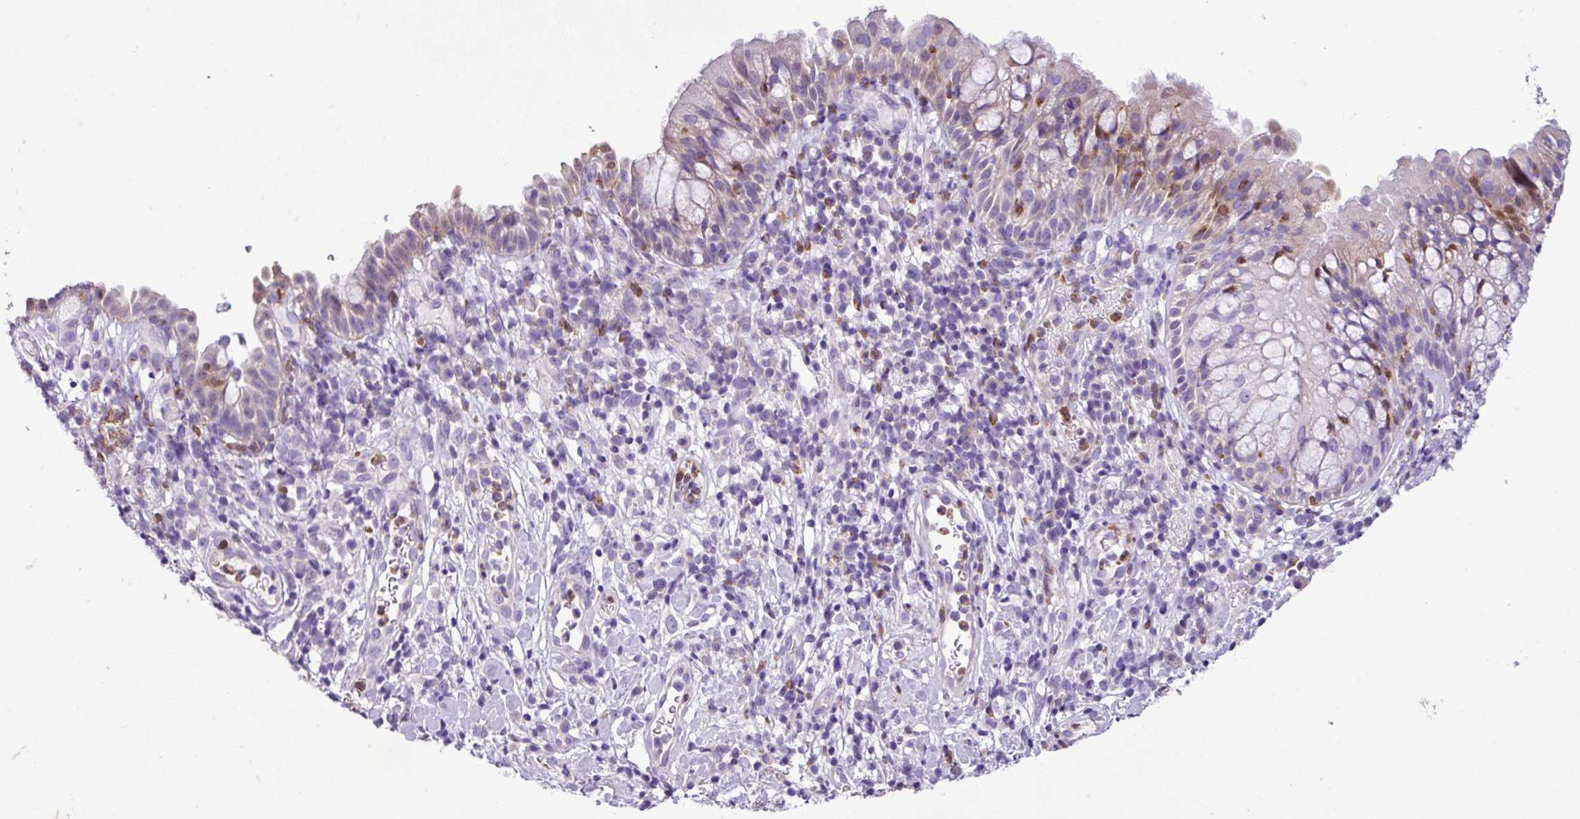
{"staining": {"intensity": "weak", "quantity": "<25%", "location": "cytoplasmic/membranous"}, "tissue": "nasopharynx", "cell_type": "Respiratory epithelial cells", "image_type": "normal", "snomed": [{"axis": "morphology", "description": "Normal tissue, NOS"}, {"axis": "topography", "description": "Nasopharynx"}], "caption": "Nasopharynx stained for a protein using IHC reveals no positivity respiratory epithelial cells.", "gene": "ZSCAN5A", "patient": {"sex": "male", "age": 65}}